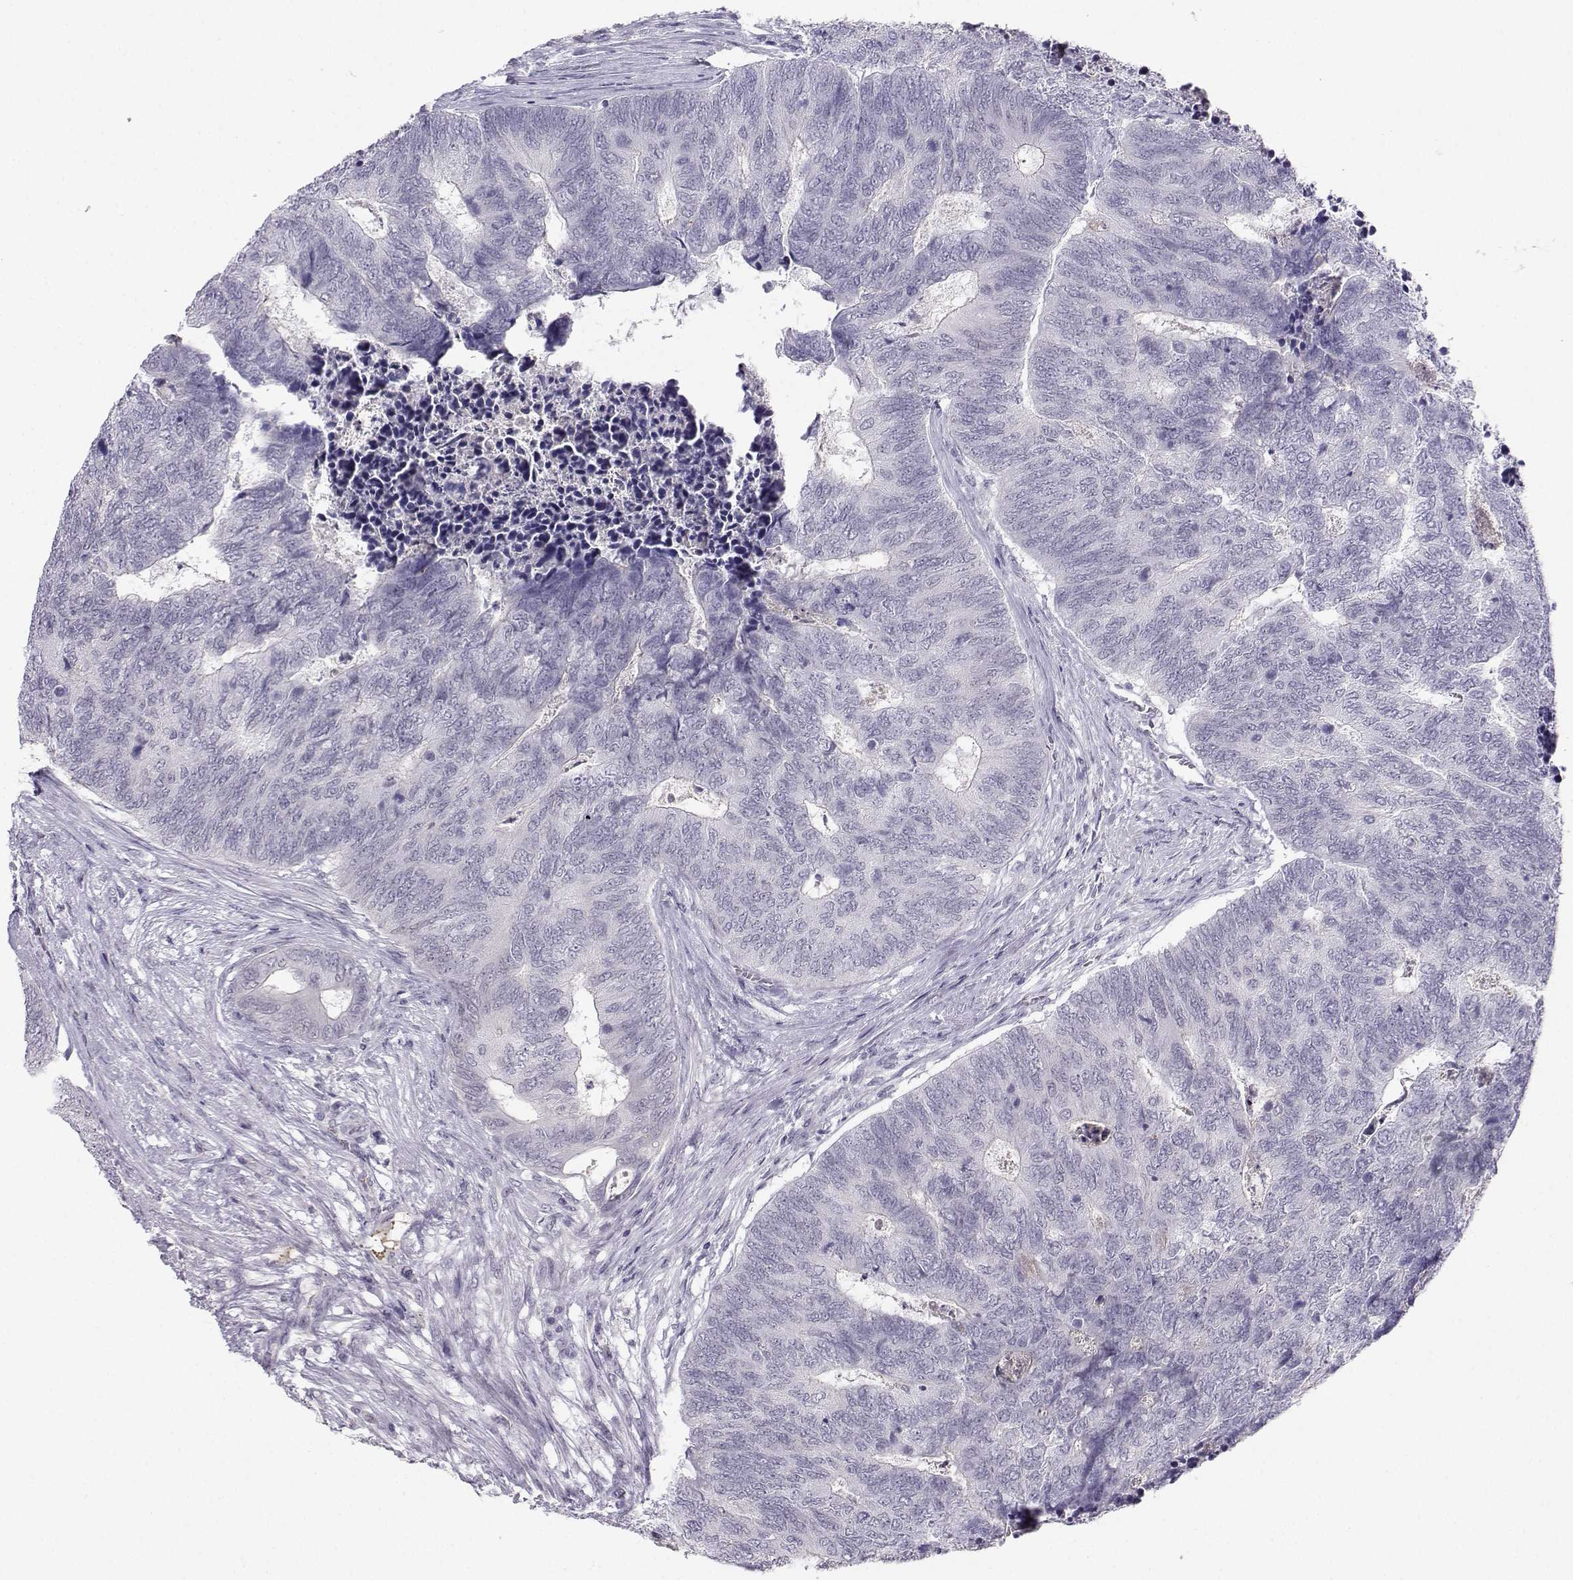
{"staining": {"intensity": "negative", "quantity": "none", "location": "none"}, "tissue": "colorectal cancer", "cell_type": "Tumor cells", "image_type": "cancer", "snomed": [{"axis": "morphology", "description": "Adenocarcinoma, NOS"}, {"axis": "topography", "description": "Colon"}], "caption": "High magnification brightfield microscopy of colorectal cancer (adenocarcinoma) stained with DAB (brown) and counterstained with hematoxylin (blue): tumor cells show no significant staining.", "gene": "LHX1", "patient": {"sex": "female", "age": 67}}